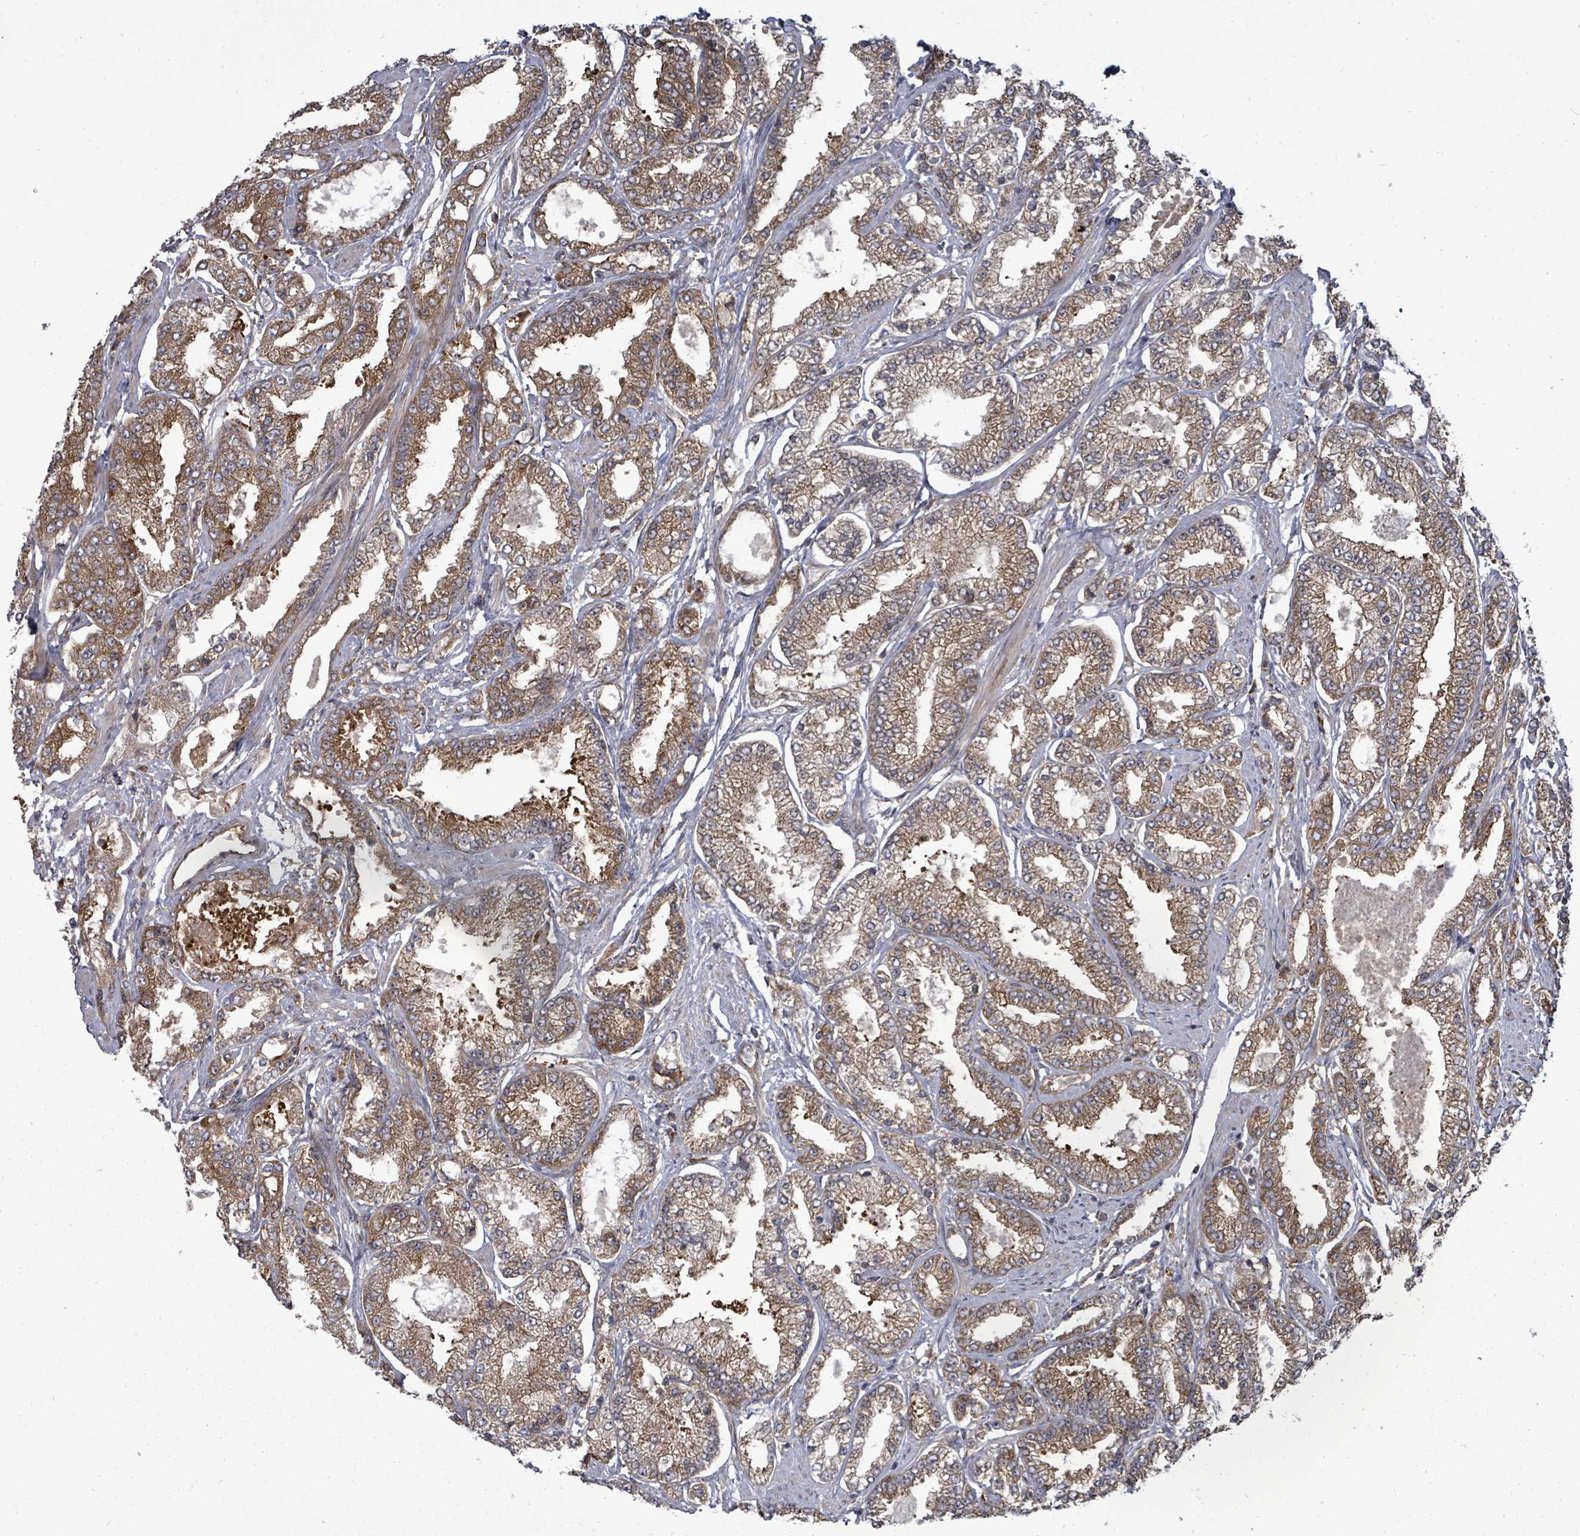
{"staining": {"intensity": "moderate", "quantity": ">75%", "location": "cytoplasmic/membranous"}, "tissue": "prostate cancer", "cell_type": "Tumor cells", "image_type": "cancer", "snomed": [{"axis": "morphology", "description": "Adenocarcinoma, High grade"}, {"axis": "topography", "description": "Prostate"}], "caption": "Tumor cells reveal medium levels of moderate cytoplasmic/membranous positivity in about >75% of cells in prostate adenocarcinoma (high-grade).", "gene": "EIF3C", "patient": {"sex": "male", "age": 69}}